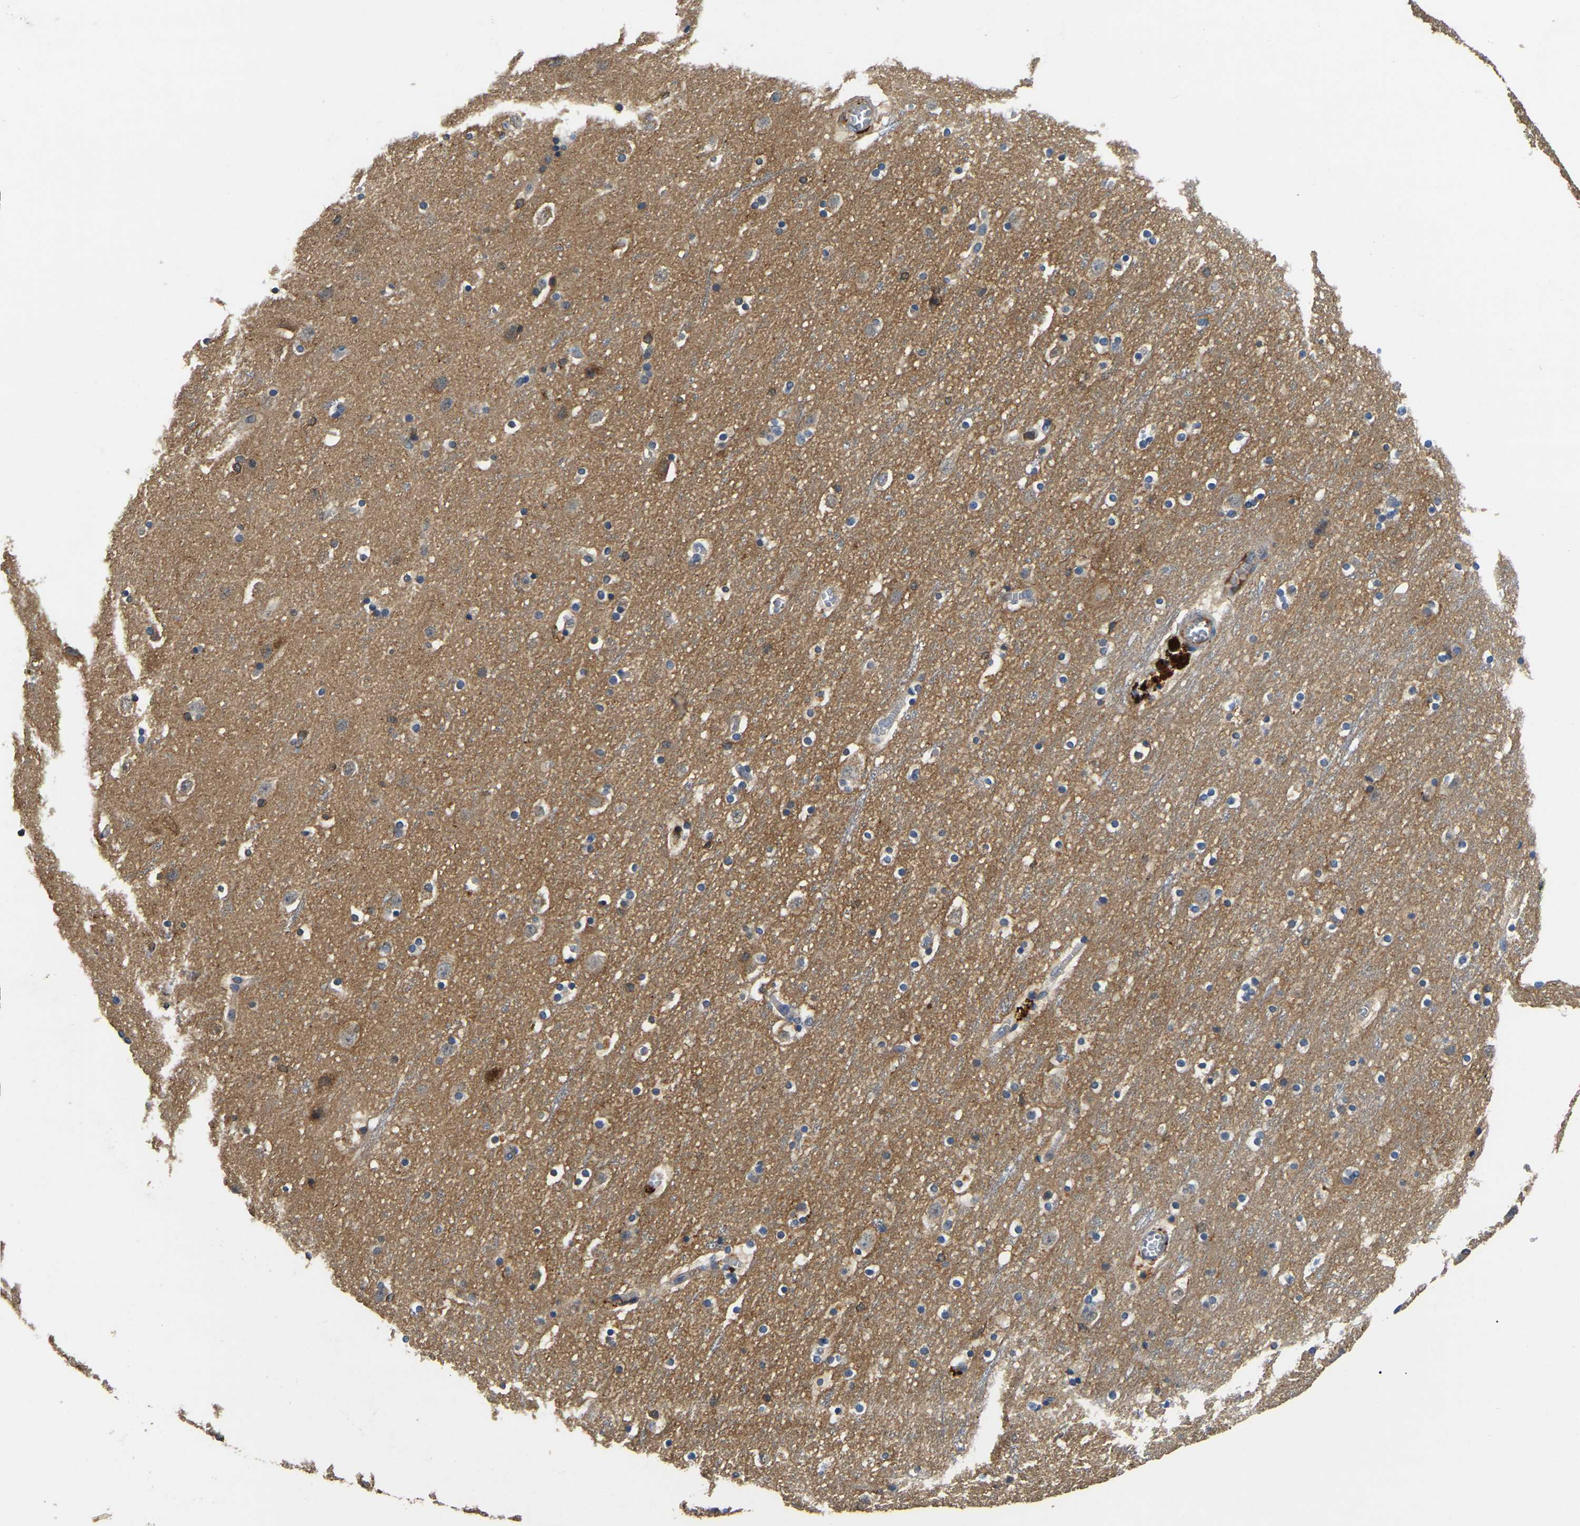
{"staining": {"intensity": "negative", "quantity": "none", "location": "none"}, "tissue": "cerebral cortex", "cell_type": "Endothelial cells", "image_type": "normal", "snomed": [{"axis": "morphology", "description": "Normal tissue, NOS"}, {"axis": "topography", "description": "Cerebral cortex"}], "caption": "Immunohistochemistry of benign human cerebral cortex exhibits no expression in endothelial cells.", "gene": "SMPD2", "patient": {"sex": "male", "age": 45}}